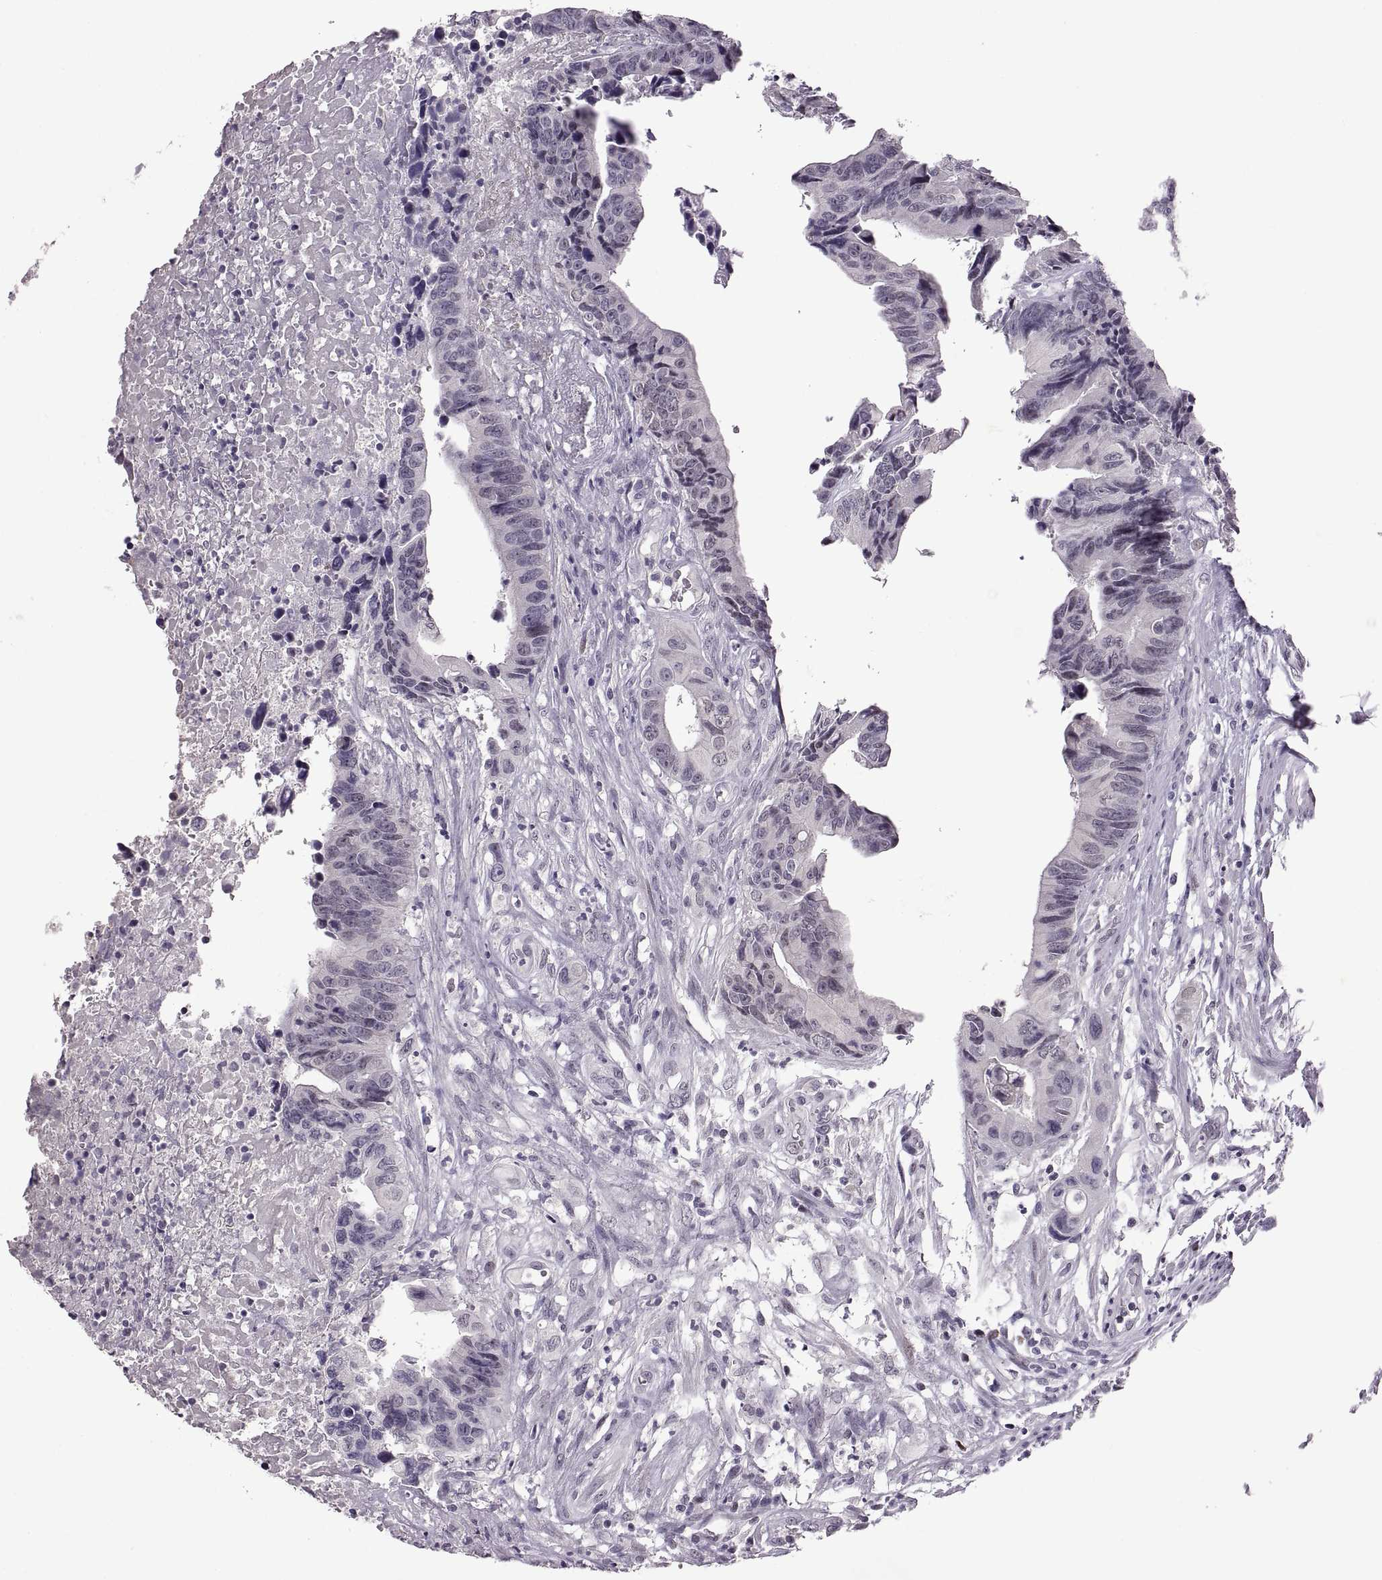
{"staining": {"intensity": "negative", "quantity": "none", "location": "none"}, "tissue": "colorectal cancer", "cell_type": "Tumor cells", "image_type": "cancer", "snomed": [{"axis": "morphology", "description": "Adenocarcinoma, NOS"}, {"axis": "topography", "description": "Colon"}], "caption": "High magnification brightfield microscopy of colorectal cancer (adenocarcinoma) stained with DAB (brown) and counterstained with hematoxylin (blue): tumor cells show no significant positivity. Nuclei are stained in blue.", "gene": "NEK2", "patient": {"sex": "female", "age": 87}}